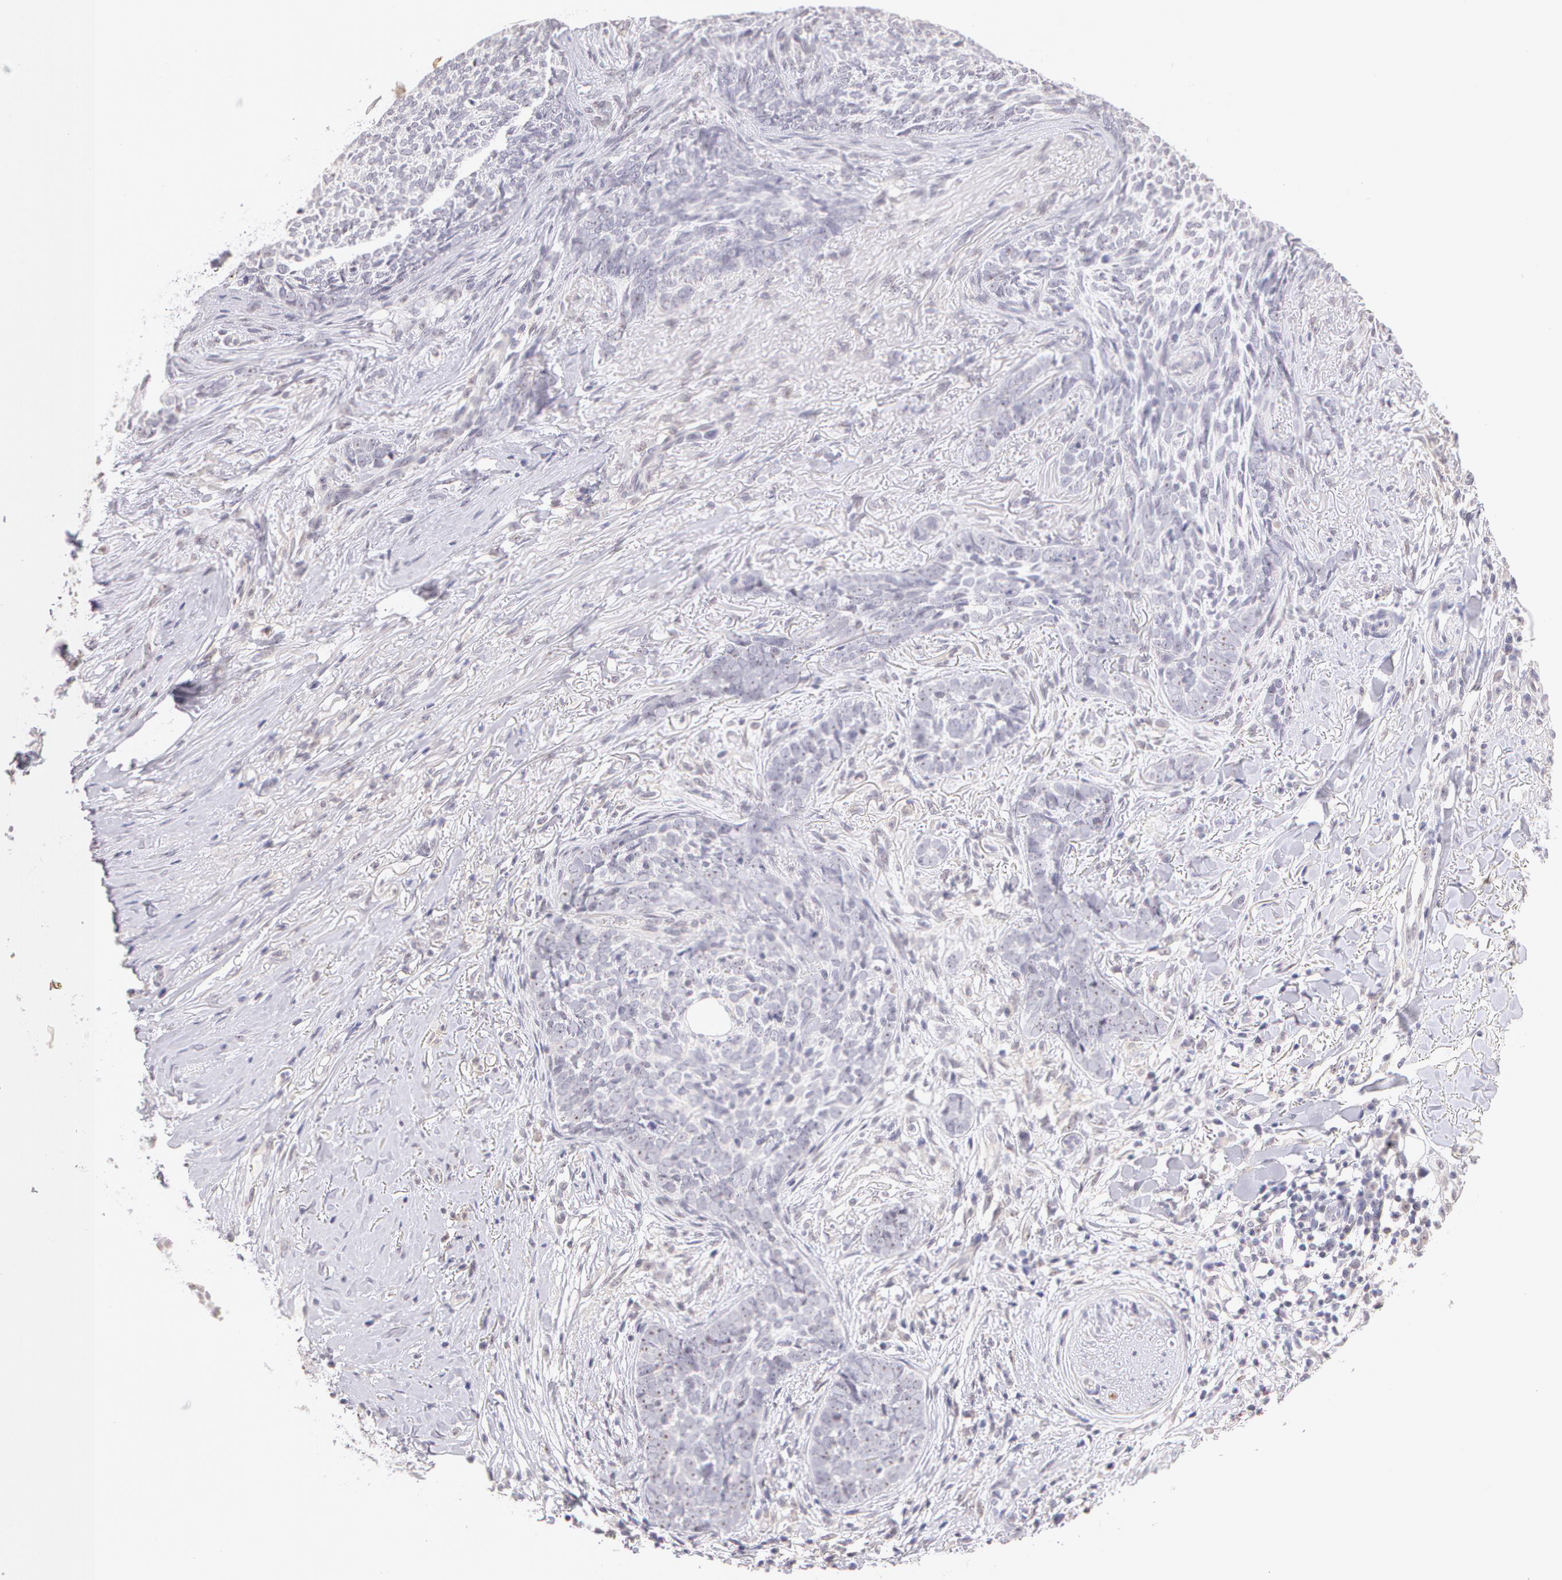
{"staining": {"intensity": "negative", "quantity": "none", "location": "none"}, "tissue": "skin cancer", "cell_type": "Tumor cells", "image_type": "cancer", "snomed": [{"axis": "morphology", "description": "Basal cell carcinoma"}, {"axis": "topography", "description": "Skin"}], "caption": "IHC image of human skin cancer (basal cell carcinoma) stained for a protein (brown), which demonstrates no expression in tumor cells.", "gene": "ZNF597", "patient": {"sex": "female", "age": 81}}